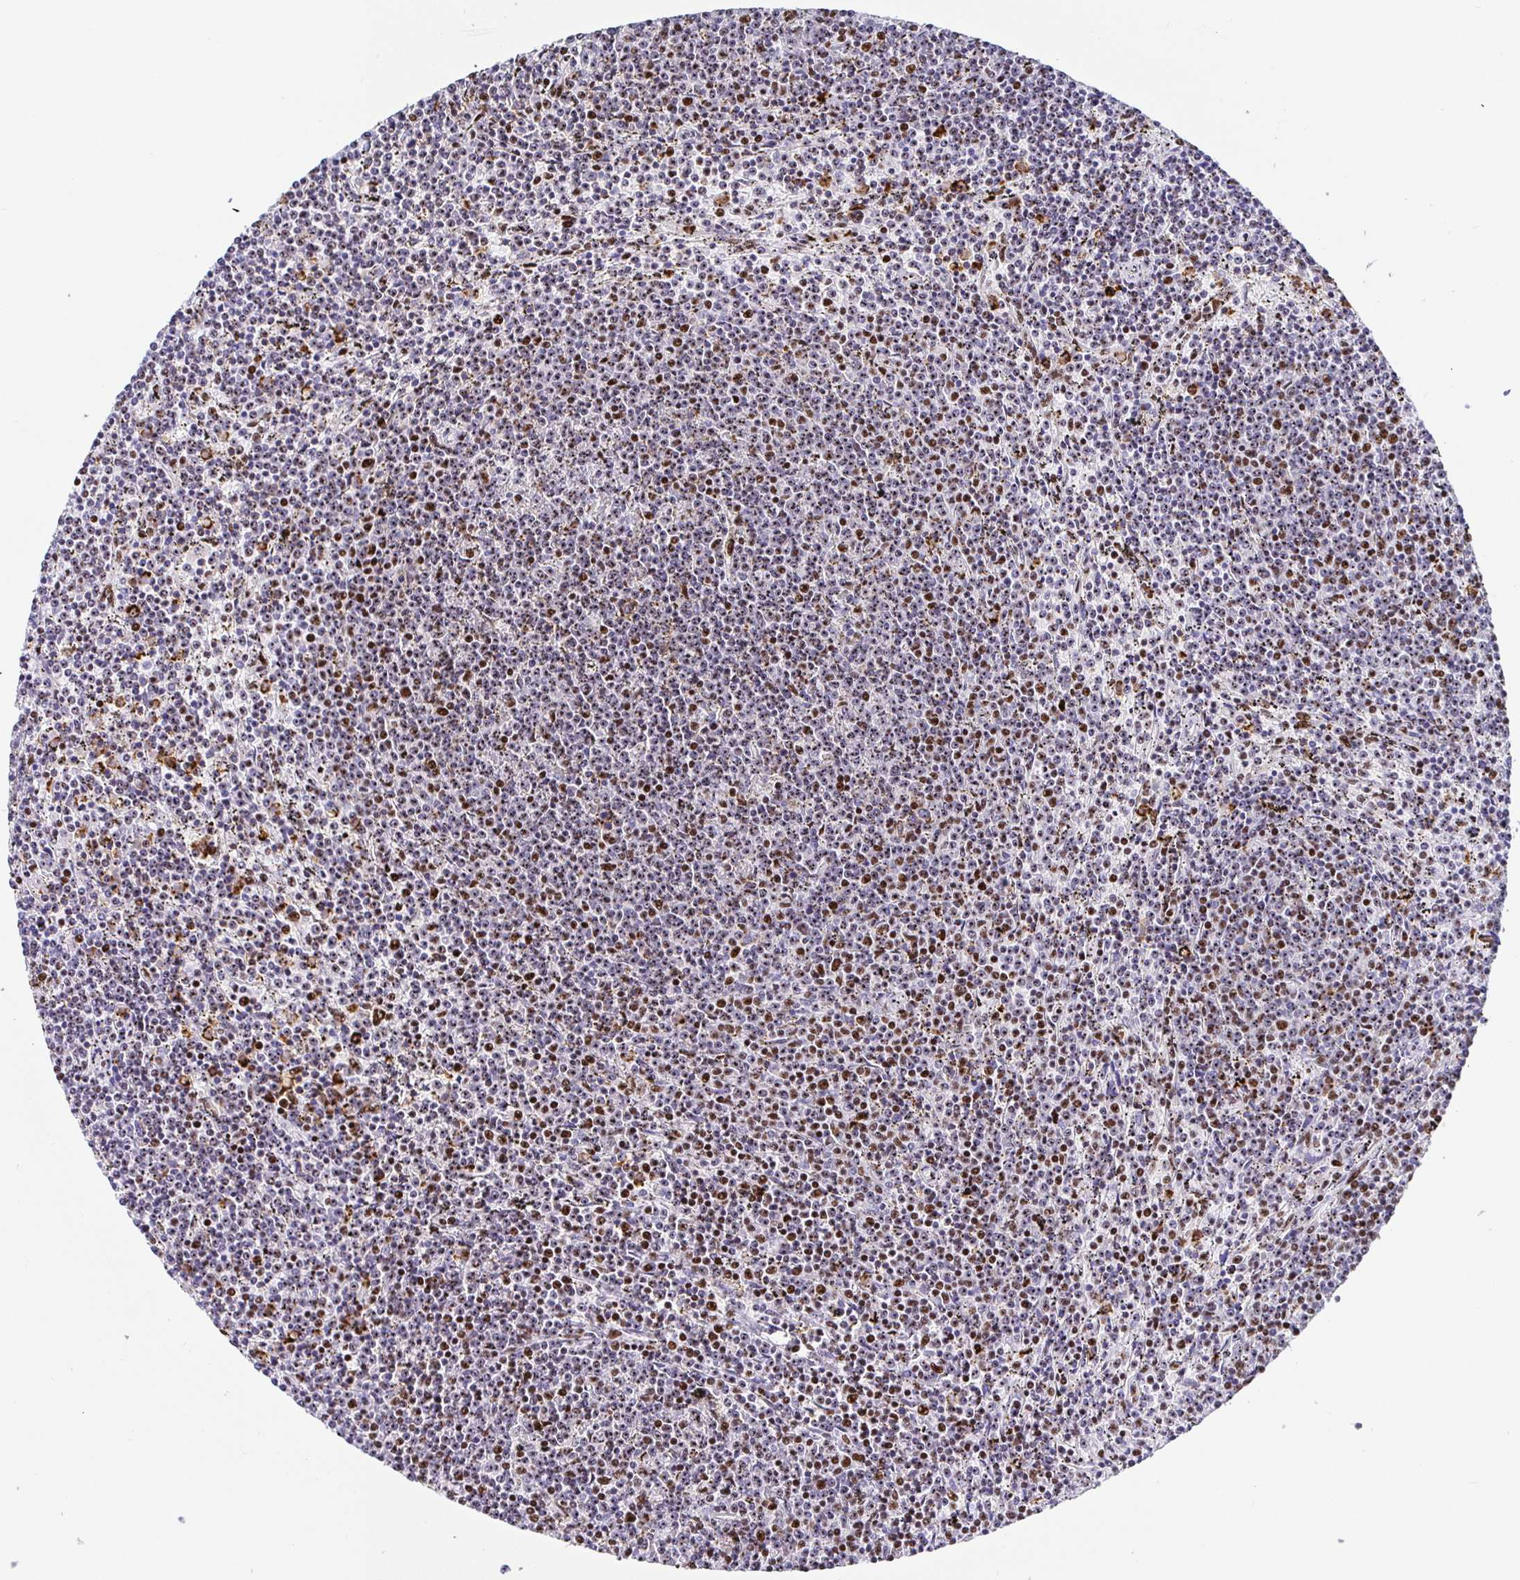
{"staining": {"intensity": "negative", "quantity": "none", "location": "none"}, "tissue": "lymphoma", "cell_type": "Tumor cells", "image_type": "cancer", "snomed": [{"axis": "morphology", "description": "Malignant lymphoma, non-Hodgkin's type, Low grade"}, {"axis": "topography", "description": "Spleen"}], "caption": "Tumor cells show no significant protein expression in lymphoma.", "gene": "SETD5", "patient": {"sex": "female", "age": 50}}